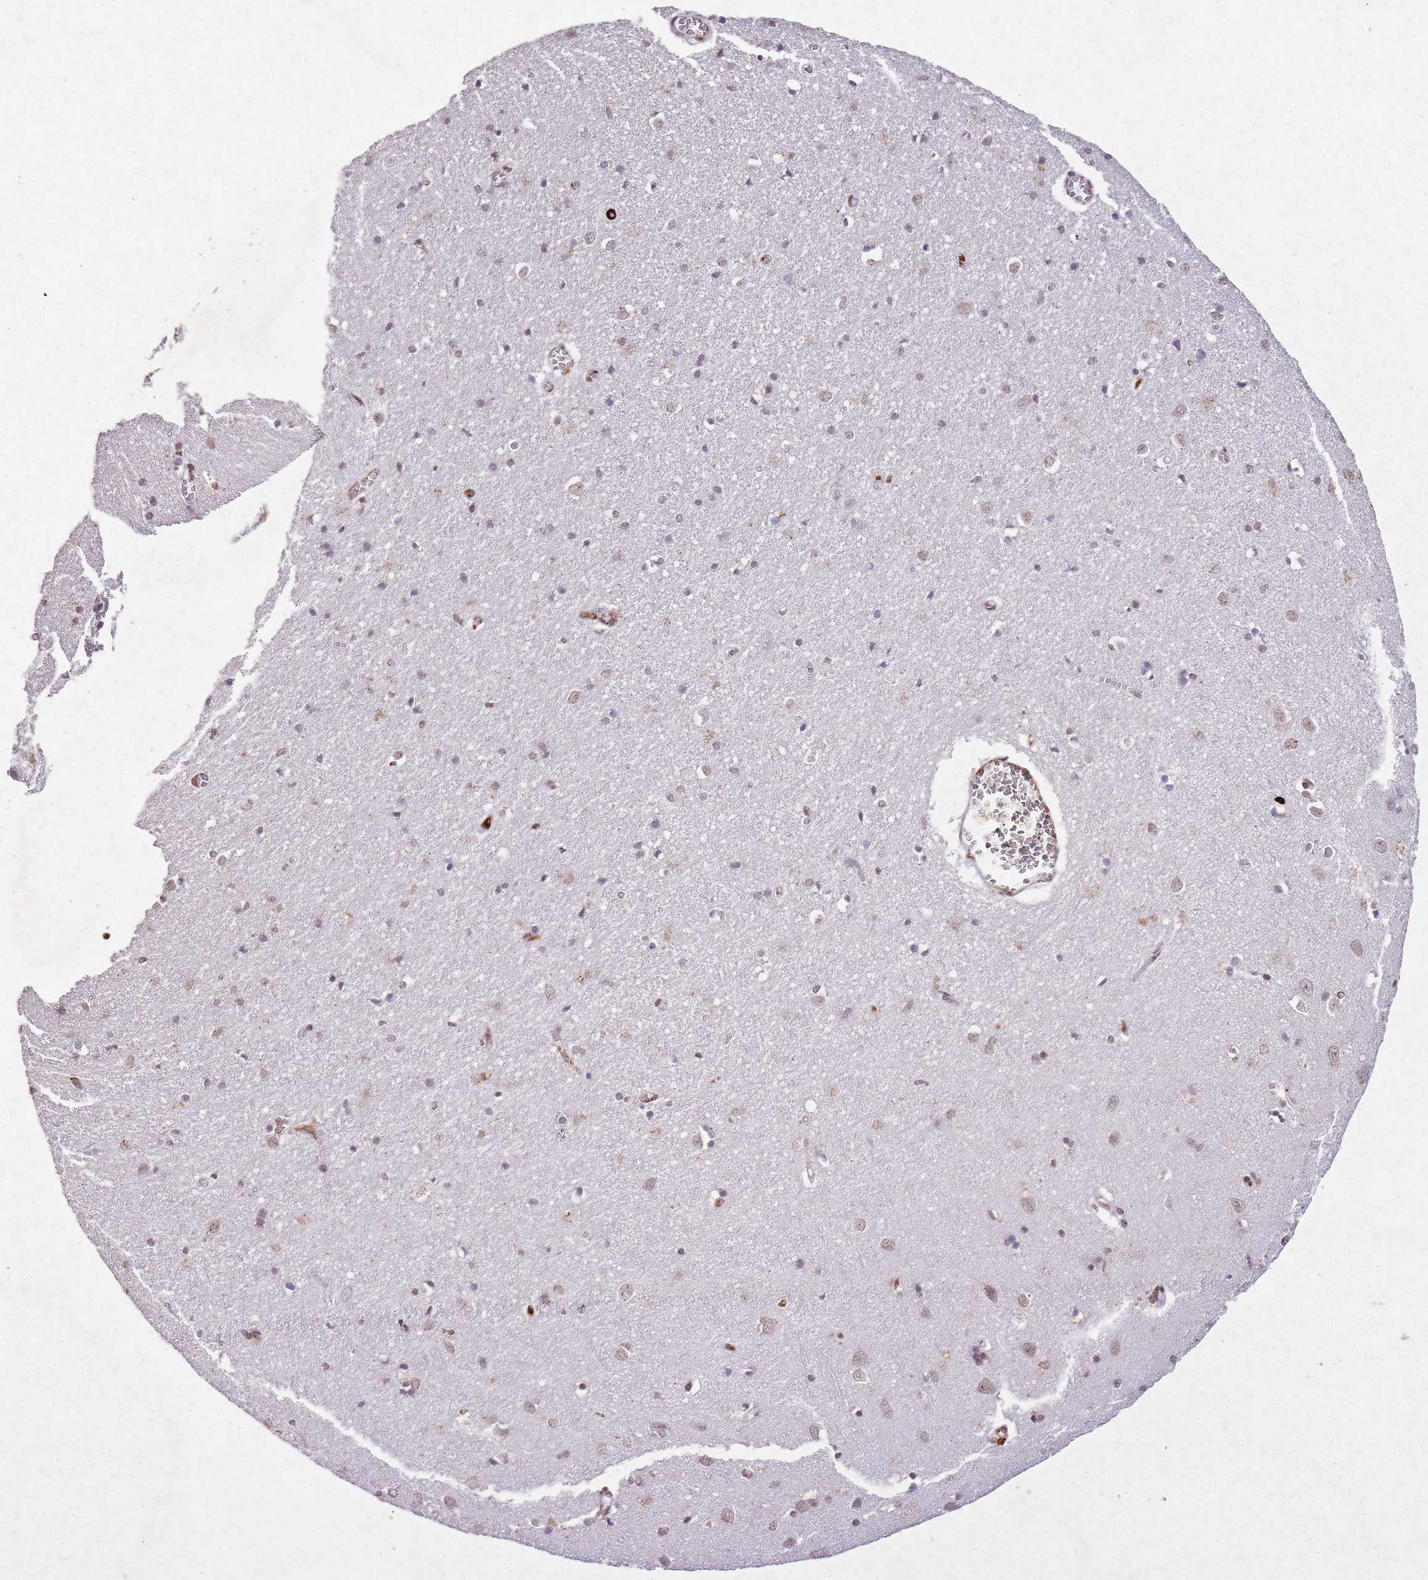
{"staining": {"intensity": "moderate", "quantity": ">75%", "location": "nuclear"}, "tissue": "cerebral cortex", "cell_type": "Endothelial cells", "image_type": "normal", "snomed": [{"axis": "morphology", "description": "Normal tissue, NOS"}, {"axis": "topography", "description": "Cerebral cortex"}], "caption": "This is an image of immunohistochemistry (IHC) staining of unremarkable cerebral cortex, which shows moderate staining in the nuclear of endothelial cells.", "gene": "BMAL1", "patient": {"sex": "female", "age": 64}}